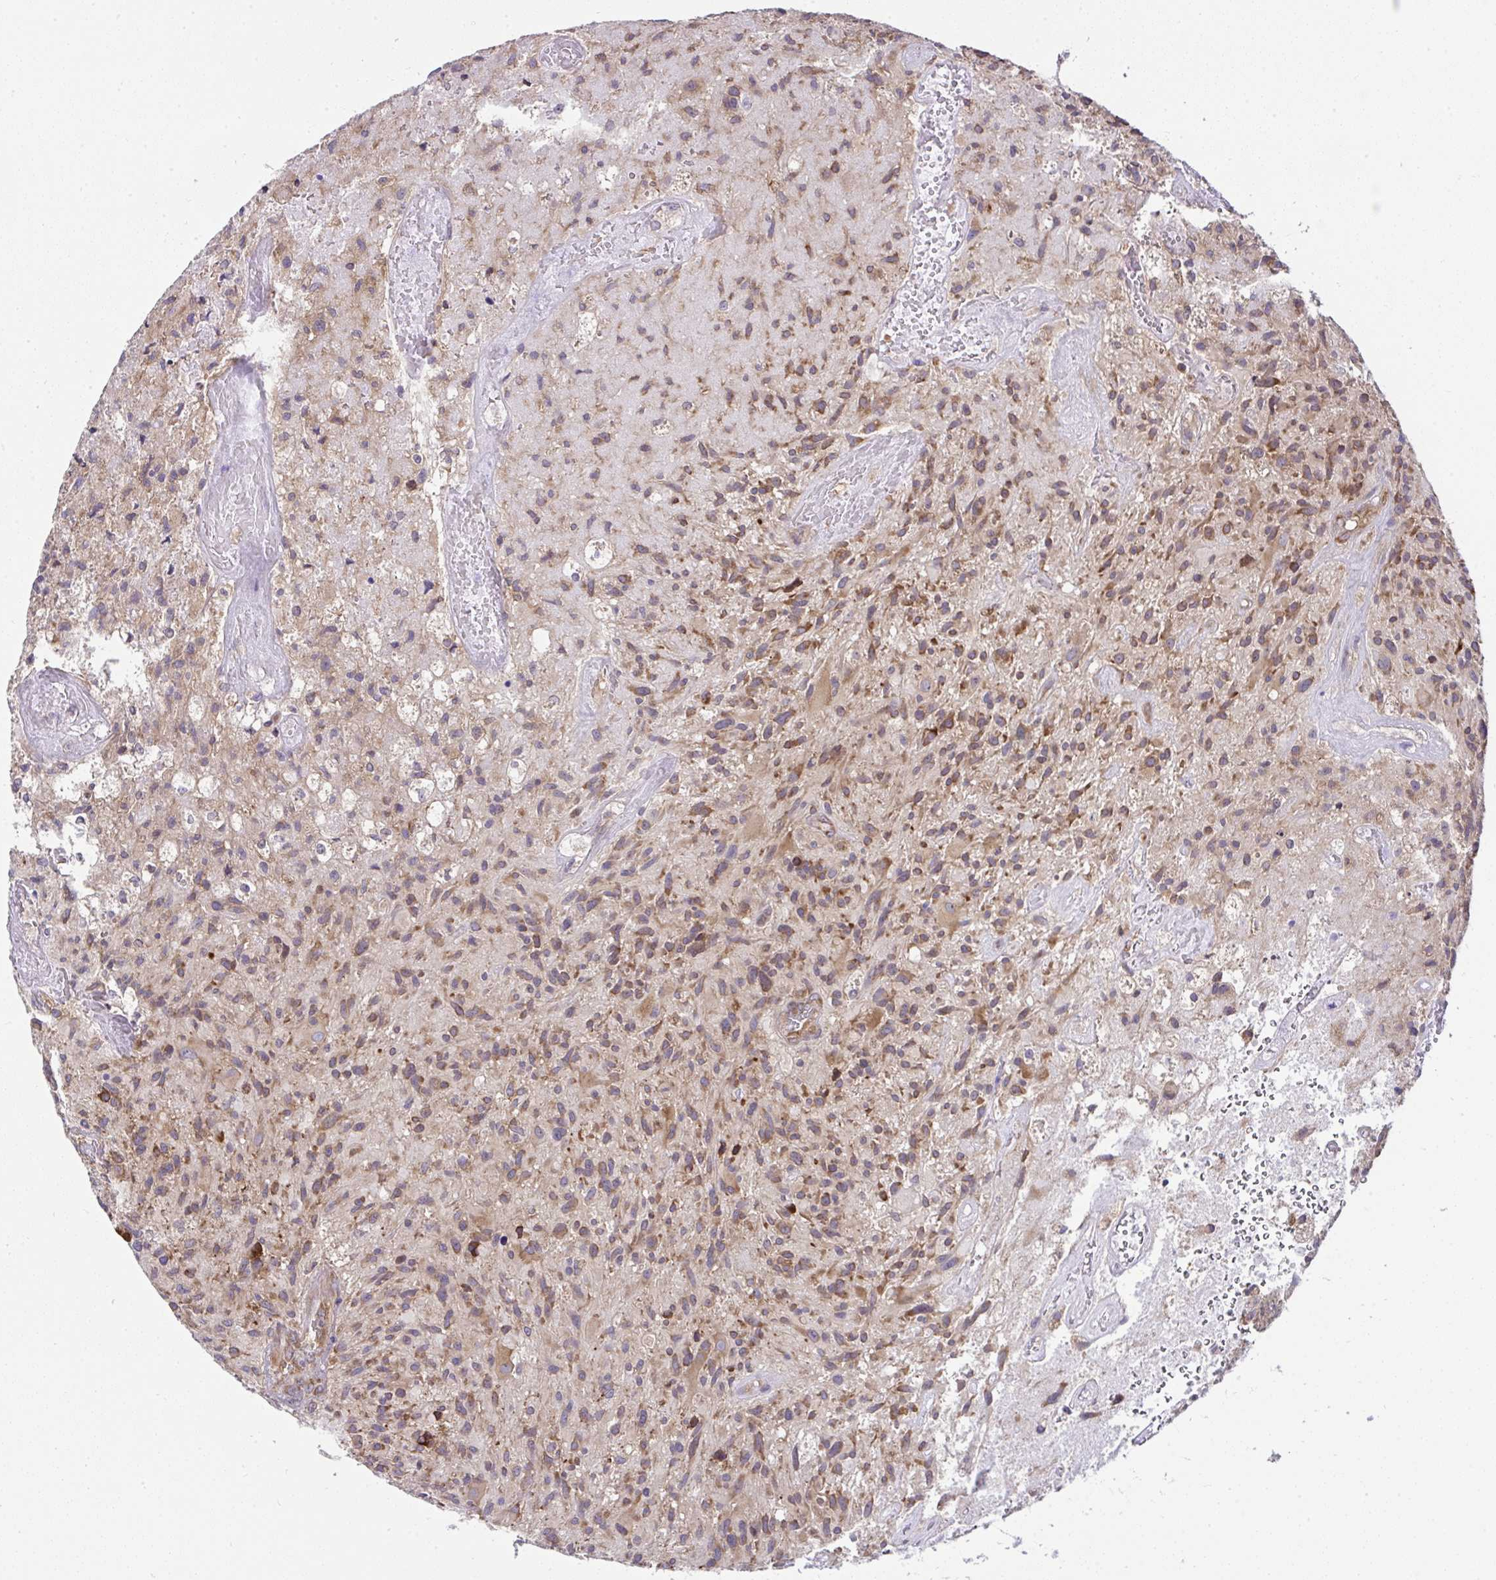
{"staining": {"intensity": "moderate", "quantity": ">75%", "location": "cytoplasmic/membranous"}, "tissue": "glioma", "cell_type": "Tumor cells", "image_type": "cancer", "snomed": [{"axis": "morphology", "description": "Glioma, malignant, High grade"}, {"axis": "topography", "description": "Brain"}], "caption": "This photomicrograph shows IHC staining of human glioma, with medium moderate cytoplasmic/membranous expression in approximately >75% of tumor cells.", "gene": "RPS7", "patient": {"sex": "female", "age": 70}}